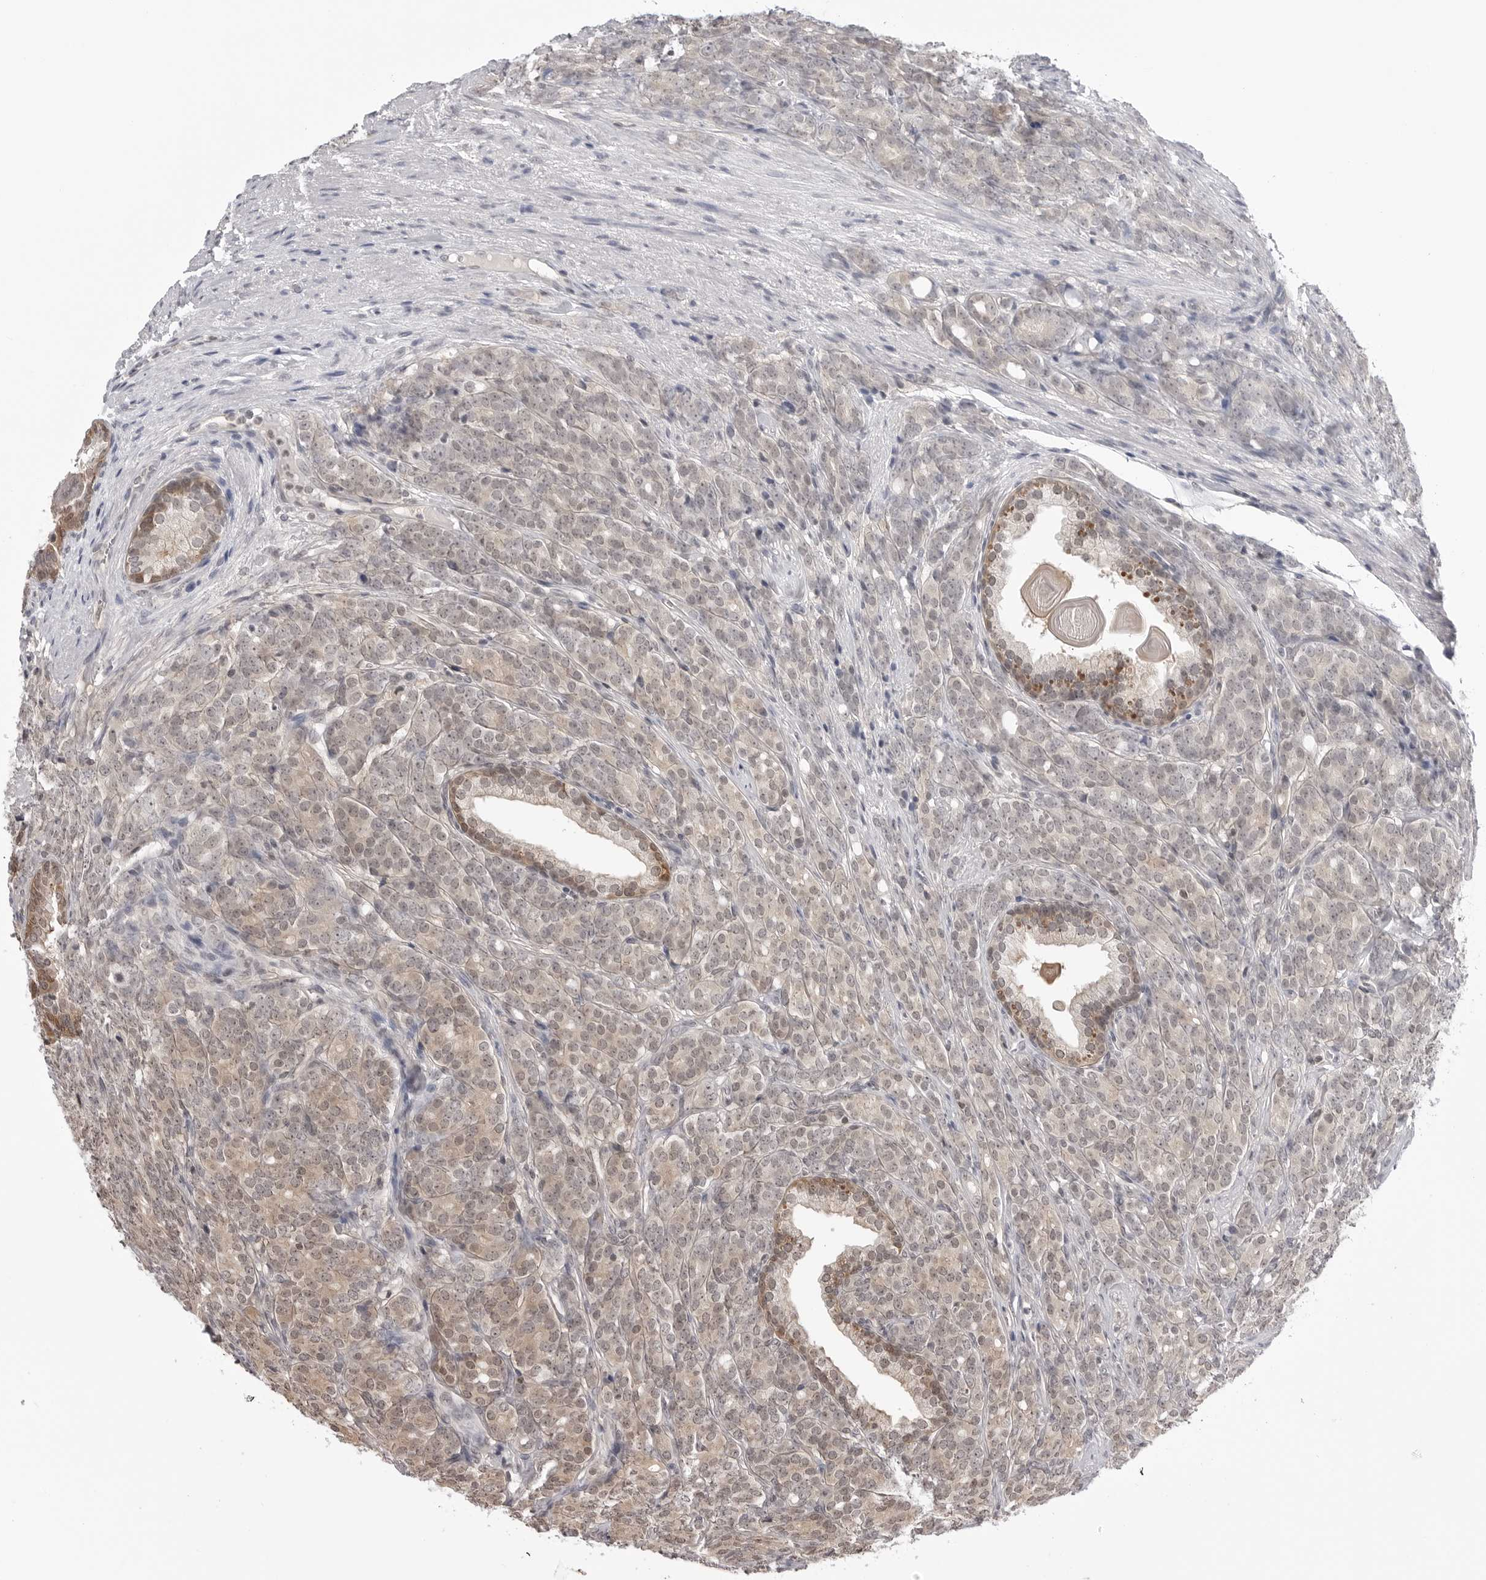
{"staining": {"intensity": "weak", "quantity": "25%-75%", "location": "cytoplasmic/membranous,nuclear"}, "tissue": "prostate cancer", "cell_type": "Tumor cells", "image_type": "cancer", "snomed": [{"axis": "morphology", "description": "Adenocarcinoma, High grade"}, {"axis": "topography", "description": "Prostate"}], "caption": "Tumor cells show low levels of weak cytoplasmic/membranous and nuclear staining in about 25%-75% of cells in human high-grade adenocarcinoma (prostate). (brown staining indicates protein expression, while blue staining denotes nuclei).", "gene": "YWHAG", "patient": {"sex": "male", "age": 62}}